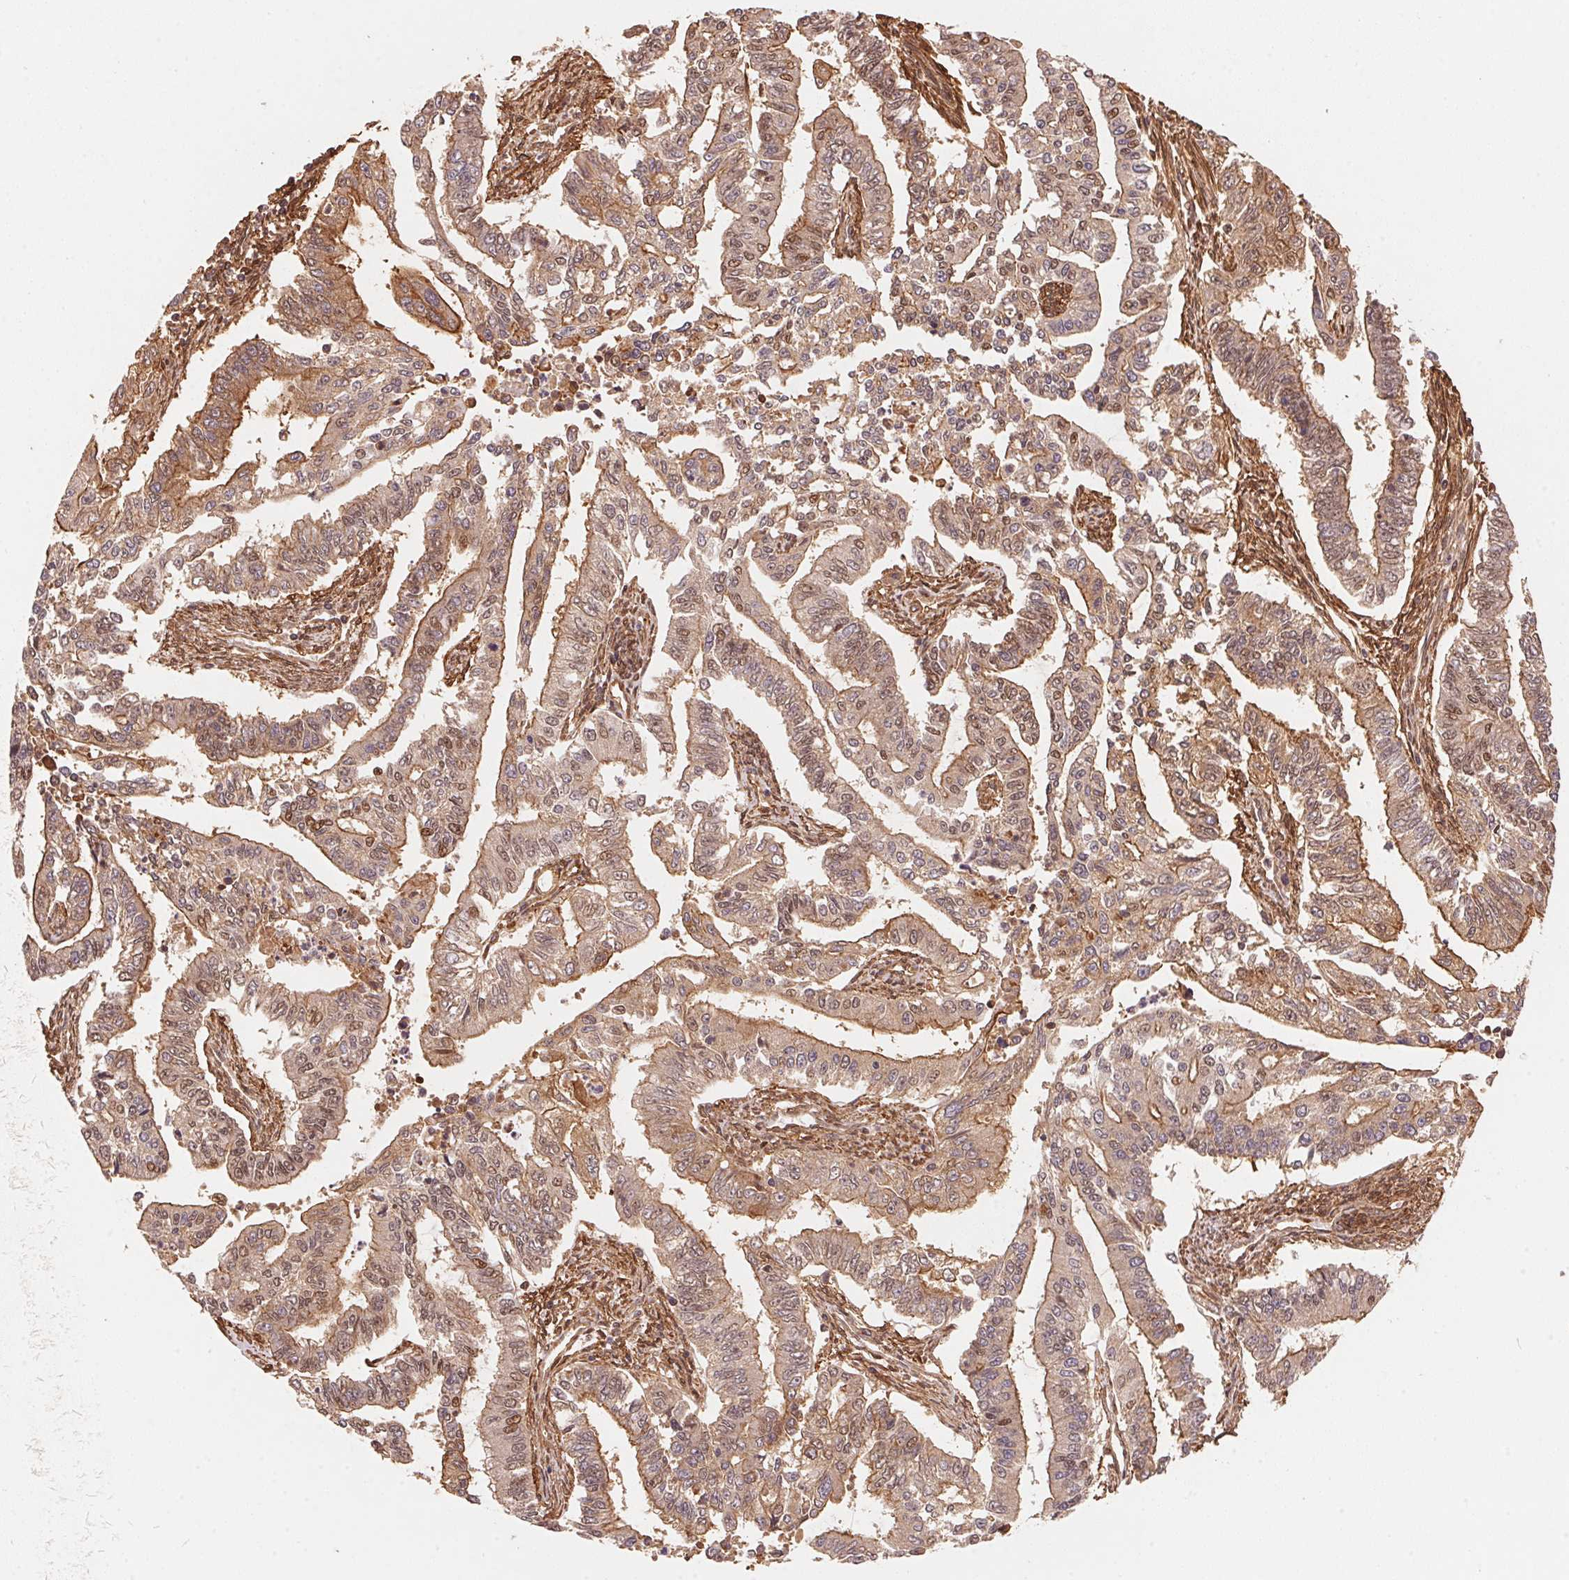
{"staining": {"intensity": "moderate", "quantity": ">75%", "location": "nuclear"}, "tissue": "endometrial cancer", "cell_type": "Tumor cells", "image_type": "cancer", "snomed": [{"axis": "morphology", "description": "Adenocarcinoma, NOS"}, {"axis": "topography", "description": "Uterus"}], "caption": "Immunohistochemistry (DAB (3,3'-diaminobenzidine)) staining of endometrial adenocarcinoma displays moderate nuclear protein positivity in approximately >75% of tumor cells.", "gene": "TNIP2", "patient": {"sex": "female", "age": 59}}